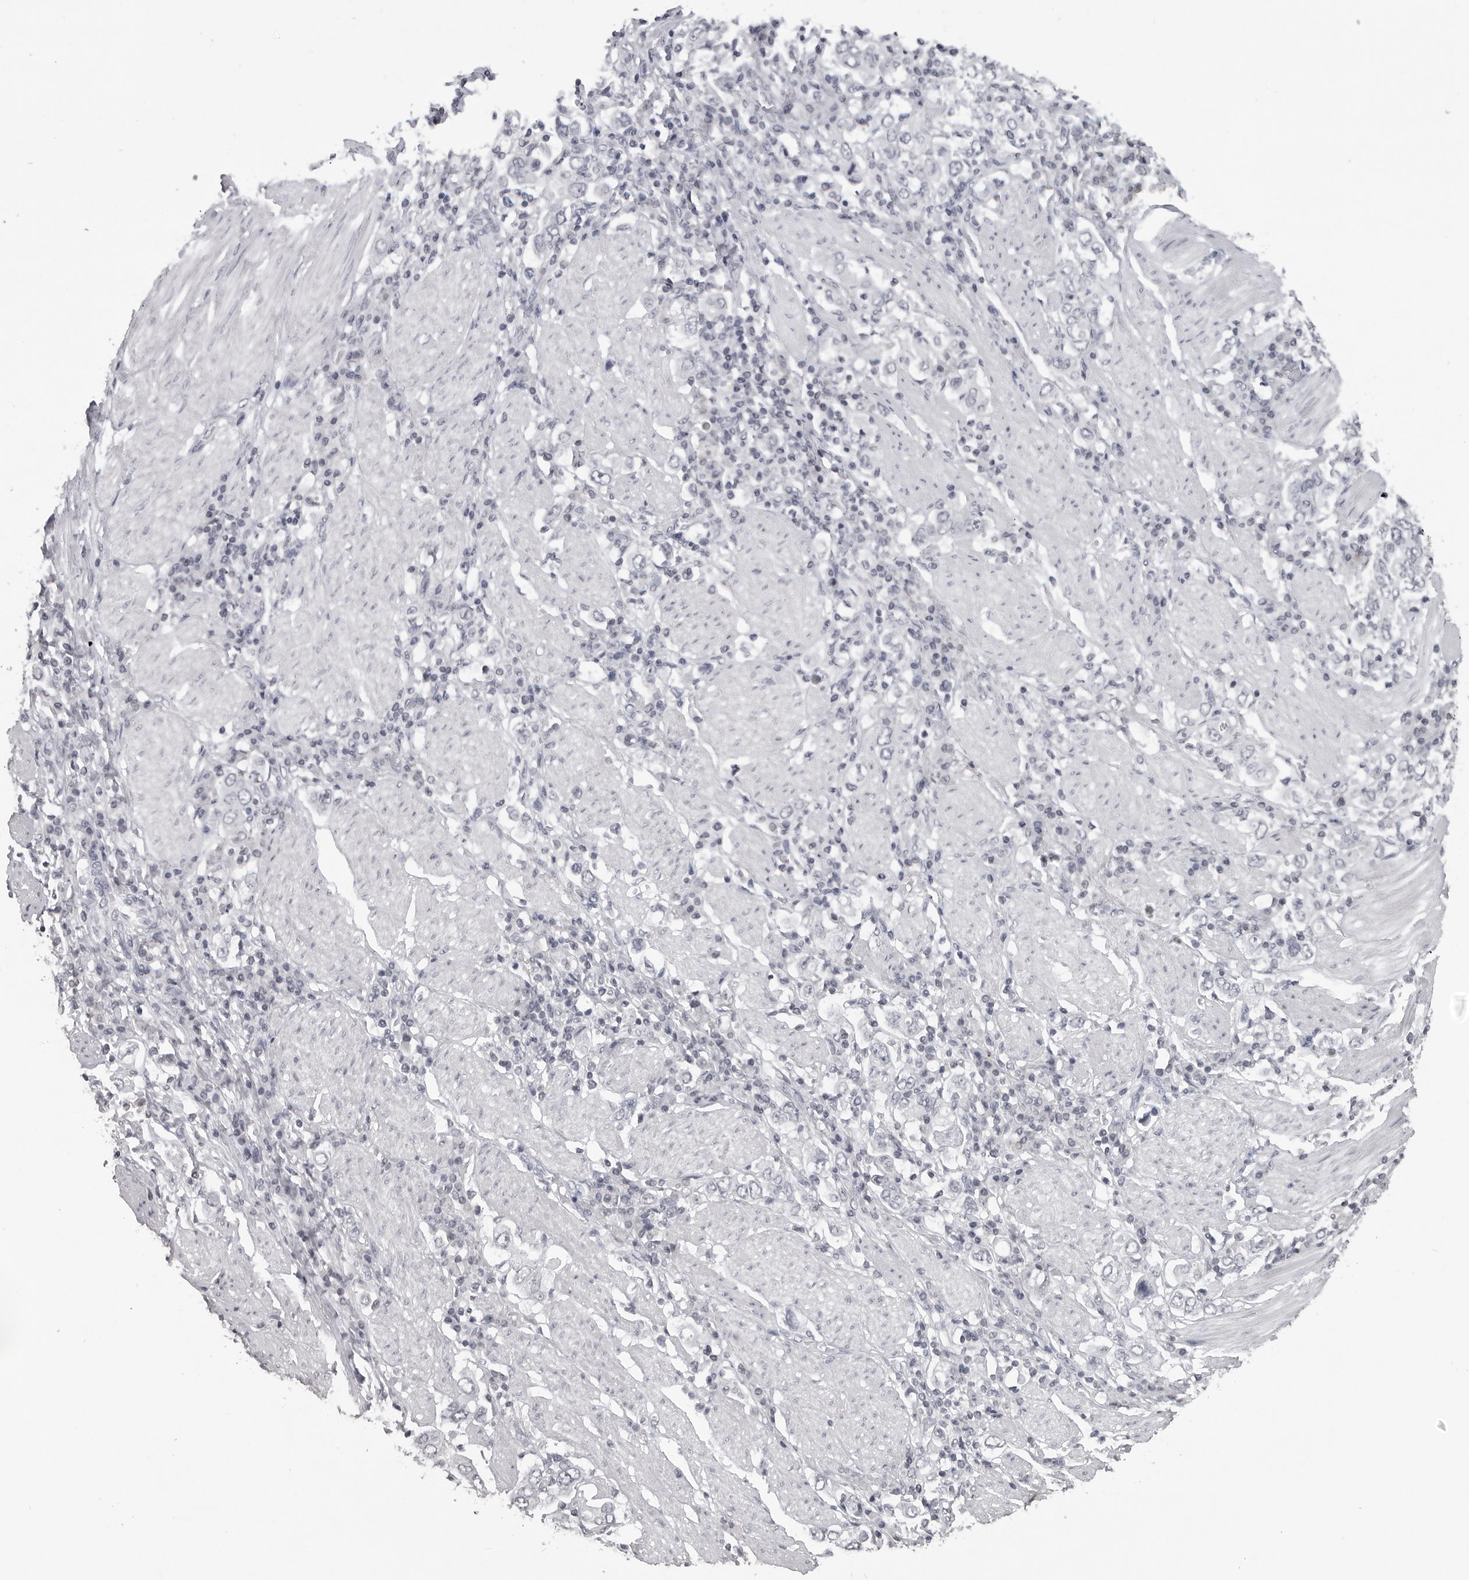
{"staining": {"intensity": "negative", "quantity": "none", "location": "none"}, "tissue": "stomach cancer", "cell_type": "Tumor cells", "image_type": "cancer", "snomed": [{"axis": "morphology", "description": "Adenocarcinoma, NOS"}, {"axis": "topography", "description": "Stomach, upper"}], "caption": "Immunohistochemical staining of human stomach cancer shows no significant expression in tumor cells. Nuclei are stained in blue.", "gene": "DDX54", "patient": {"sex": "male", "age": 62}}